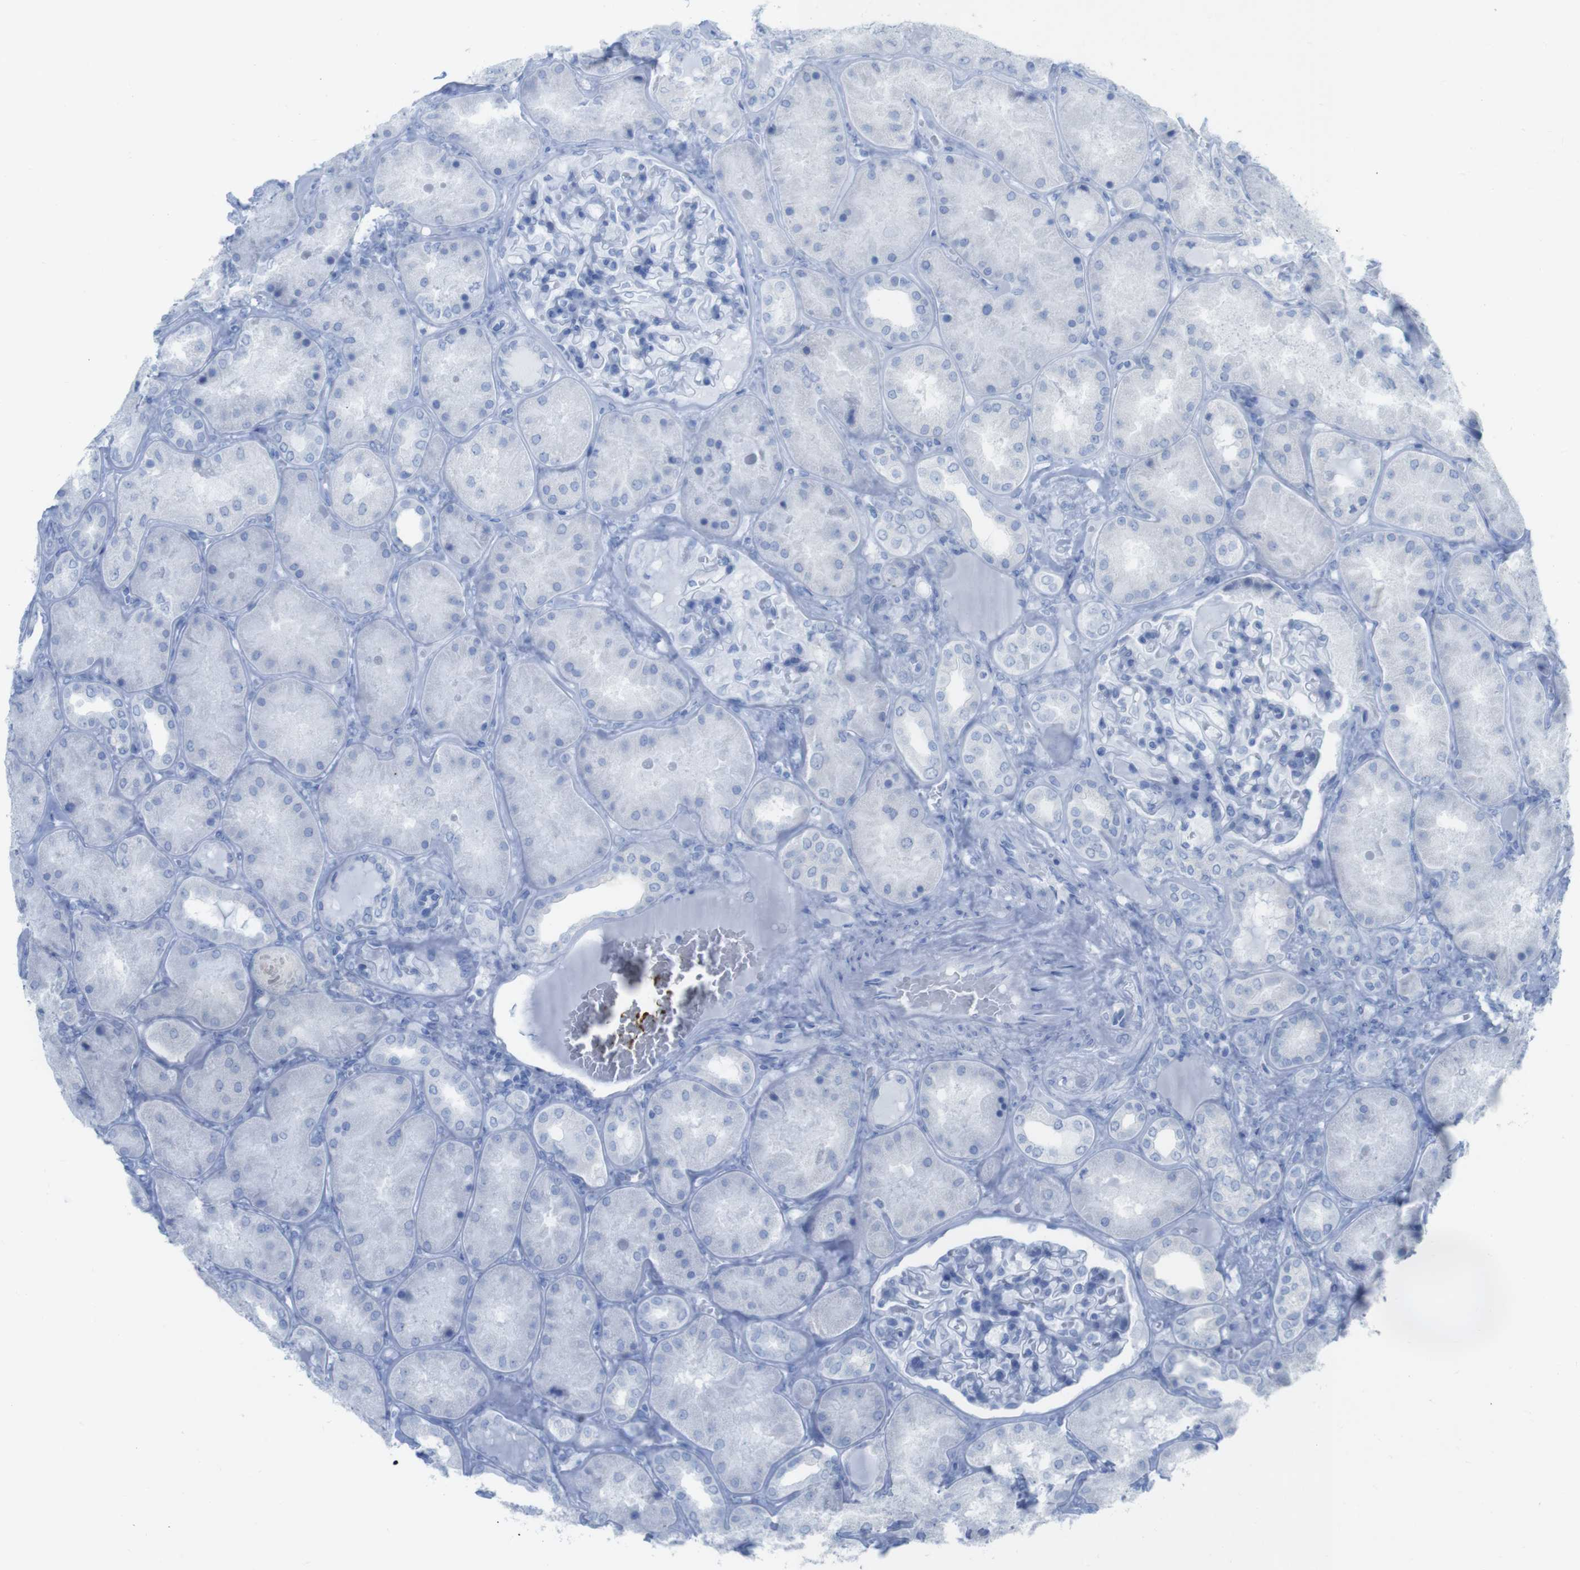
{"staining": {"intensity": "negative", "quantity": "none", "location": "none"}, "tissue": "kidney", "cell_type": "Cells in glomeruli", "image_type": "normal", "snomed": [{"axis": "morphology", "description": "Normal tissue, NOS"}, {"axis": "topography", "description": "Kidney"}], "caption": "This is a histopathology image of IHC staining of normal kidney, which shows no positivity in cells in glomeruli. (DAB immunohistochemistry (IHC), high magnification).", "gene": "MYH7", "patient": {"sex": "female", "age": 56}}